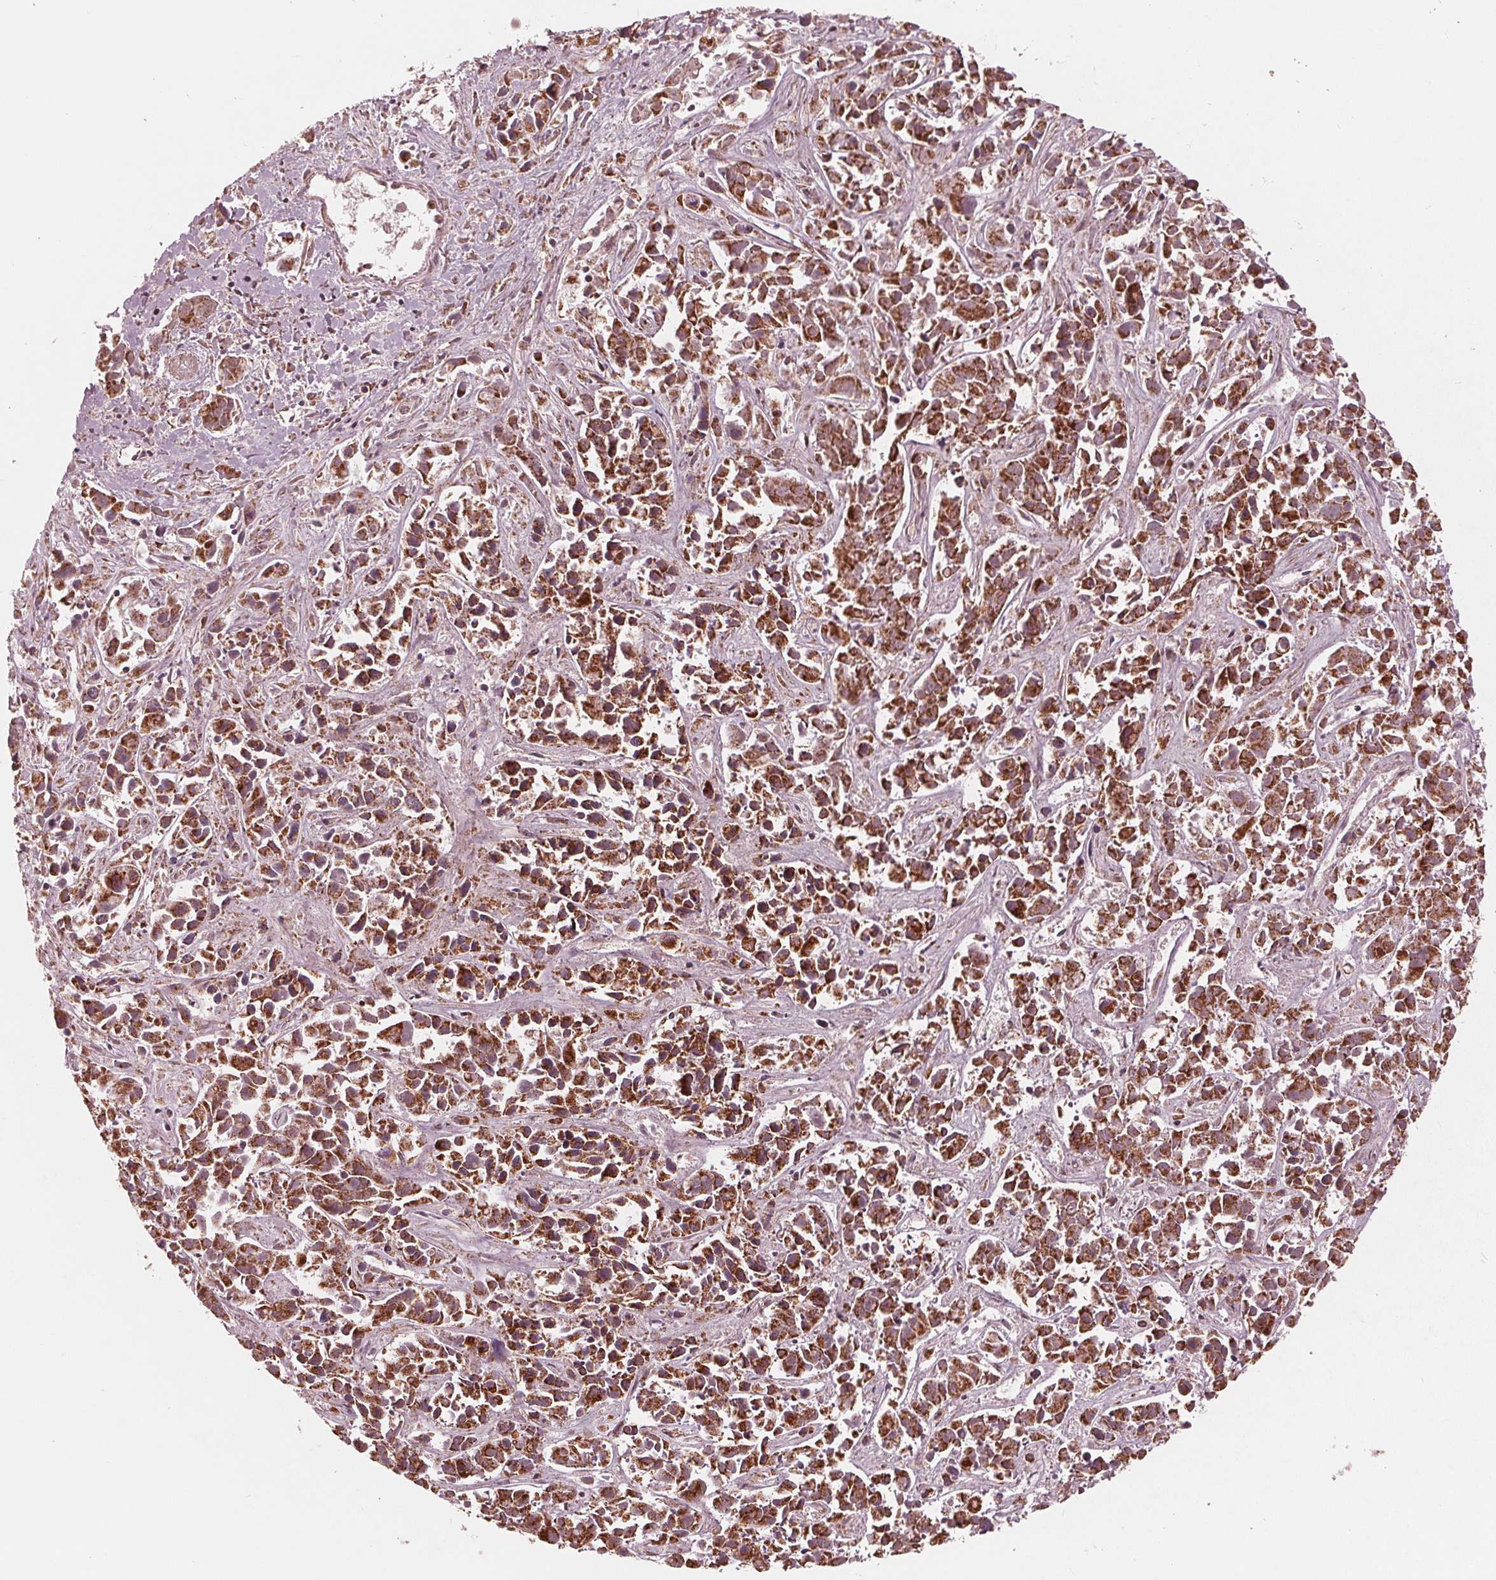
{"staining": {"intensity": "moderate", "quantity": ">75%", "location": "cytoplasmic/membranous"}, "tissue": "liver cancer", "cell_type": "Tumor cells", "image_type": "cancer", "snomed": [{"axis": "morphology", "description": "Cholangiocarcinoma"}, {"axis": "topography", "description": "Liver"}], "caption": "Immunohistochemistry micrograph of neoplastic tissue: liver cancer (cholangiocarcinoma) stained using immunohistochemistry exhibits medium levels of moderate protein expression localized specifically in the cytoplasmic/membranous of tumor cells, appearing as a cytoplasmic/membranous brown color.", "gene": "UBALD1", "patient": {"sex": "female", "age": 81}}